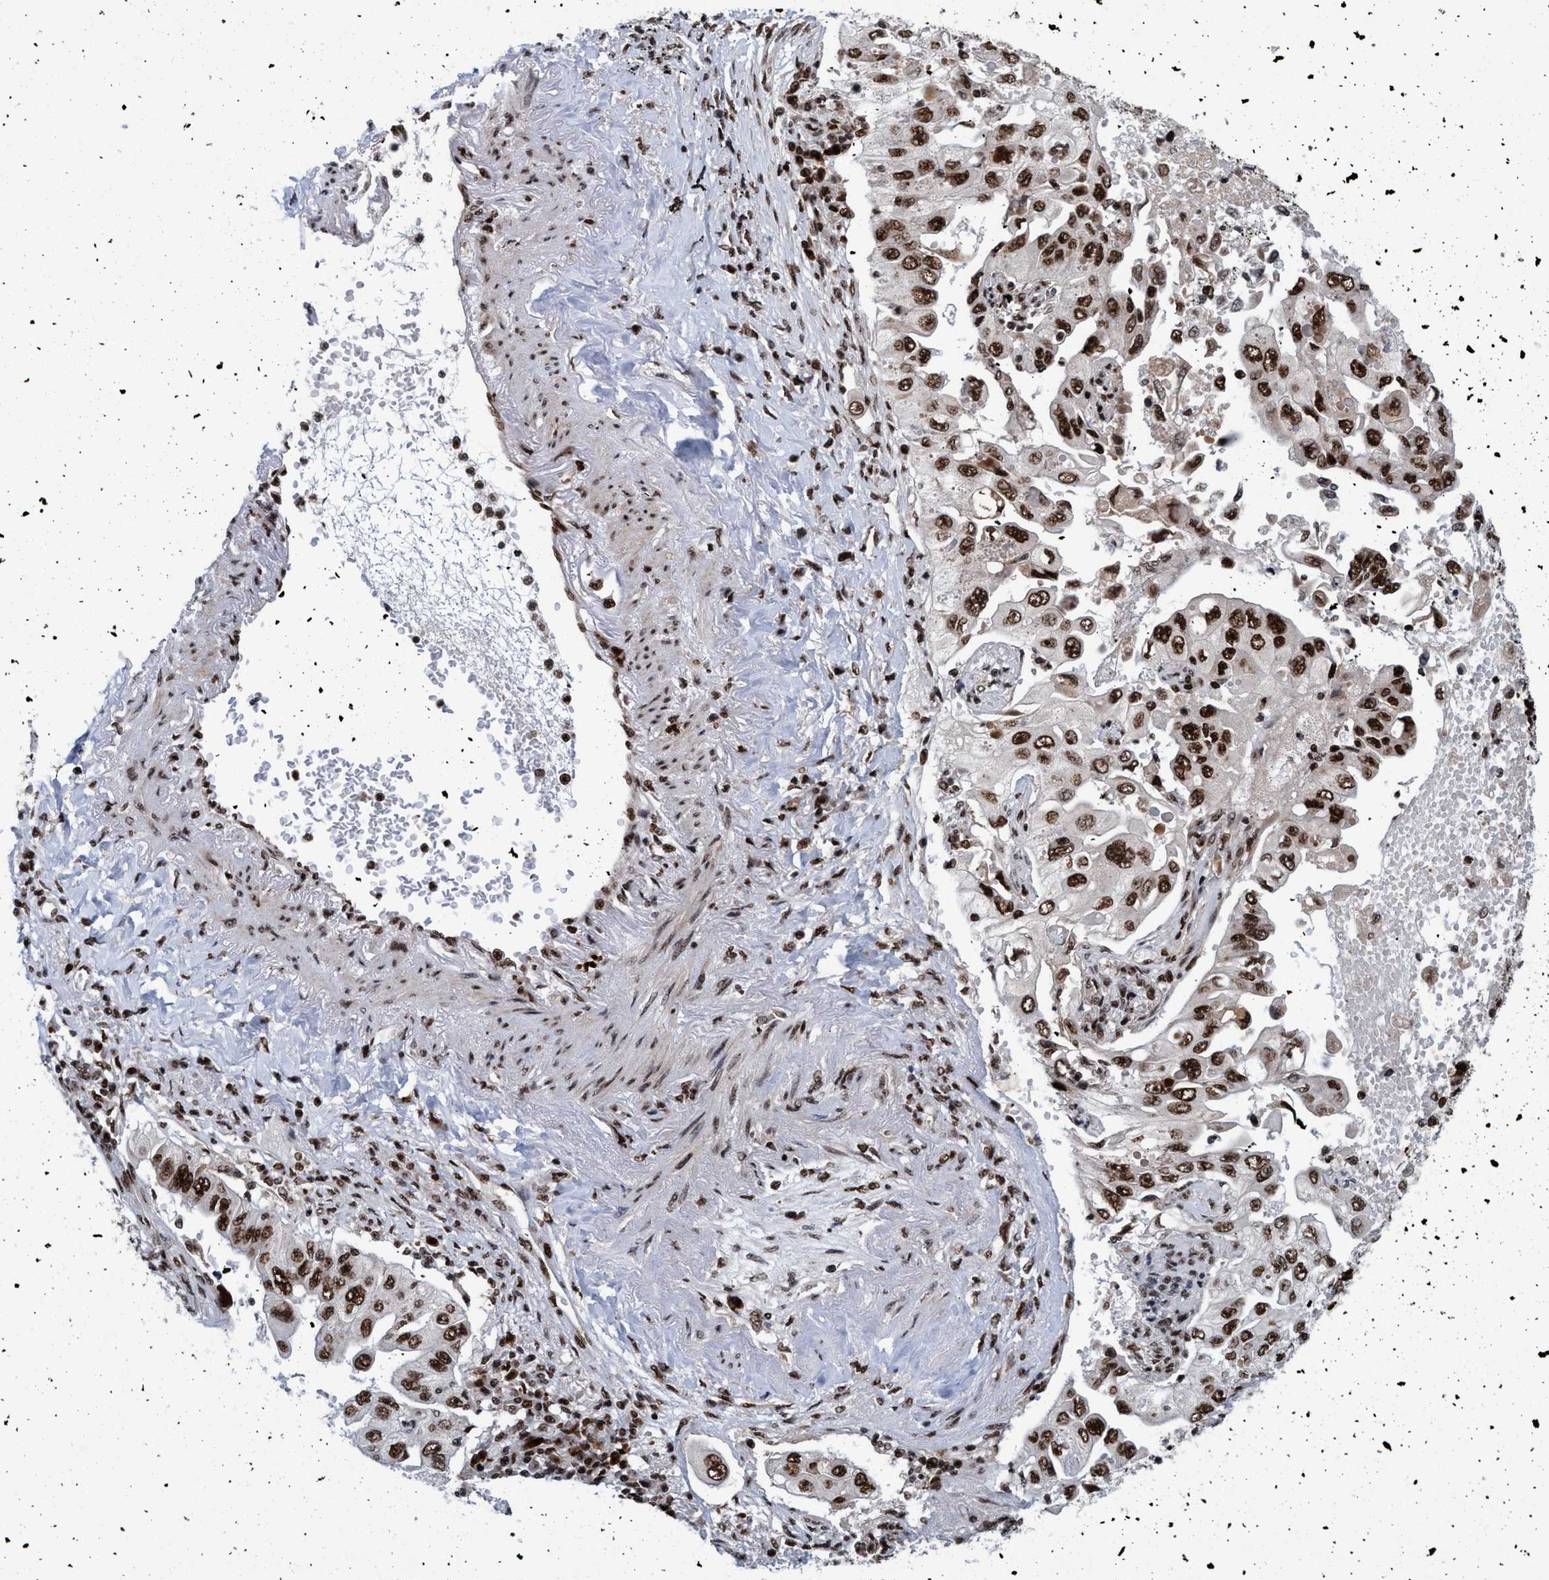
{"staining": {"intensity": "strong", "quantity": ">75%", "location": "nuclear"}, "tissue": "lung cancer", "cell_type": "Tumor cells", "image_type": "cancer", "snomed": [{"axis": "morphology", "description": "Adenocarcinoma, NOS"}, {"axis": "topography", "description": "Lung"}], "caption": "DAB immunohistochemical staining of adenocarcinoma (lung) demonstrates strong nuclear protein positivity in about >75% of tumor cells.", "gene": "TOPBP1", "patient": {"sex": "male", "age": 84}}